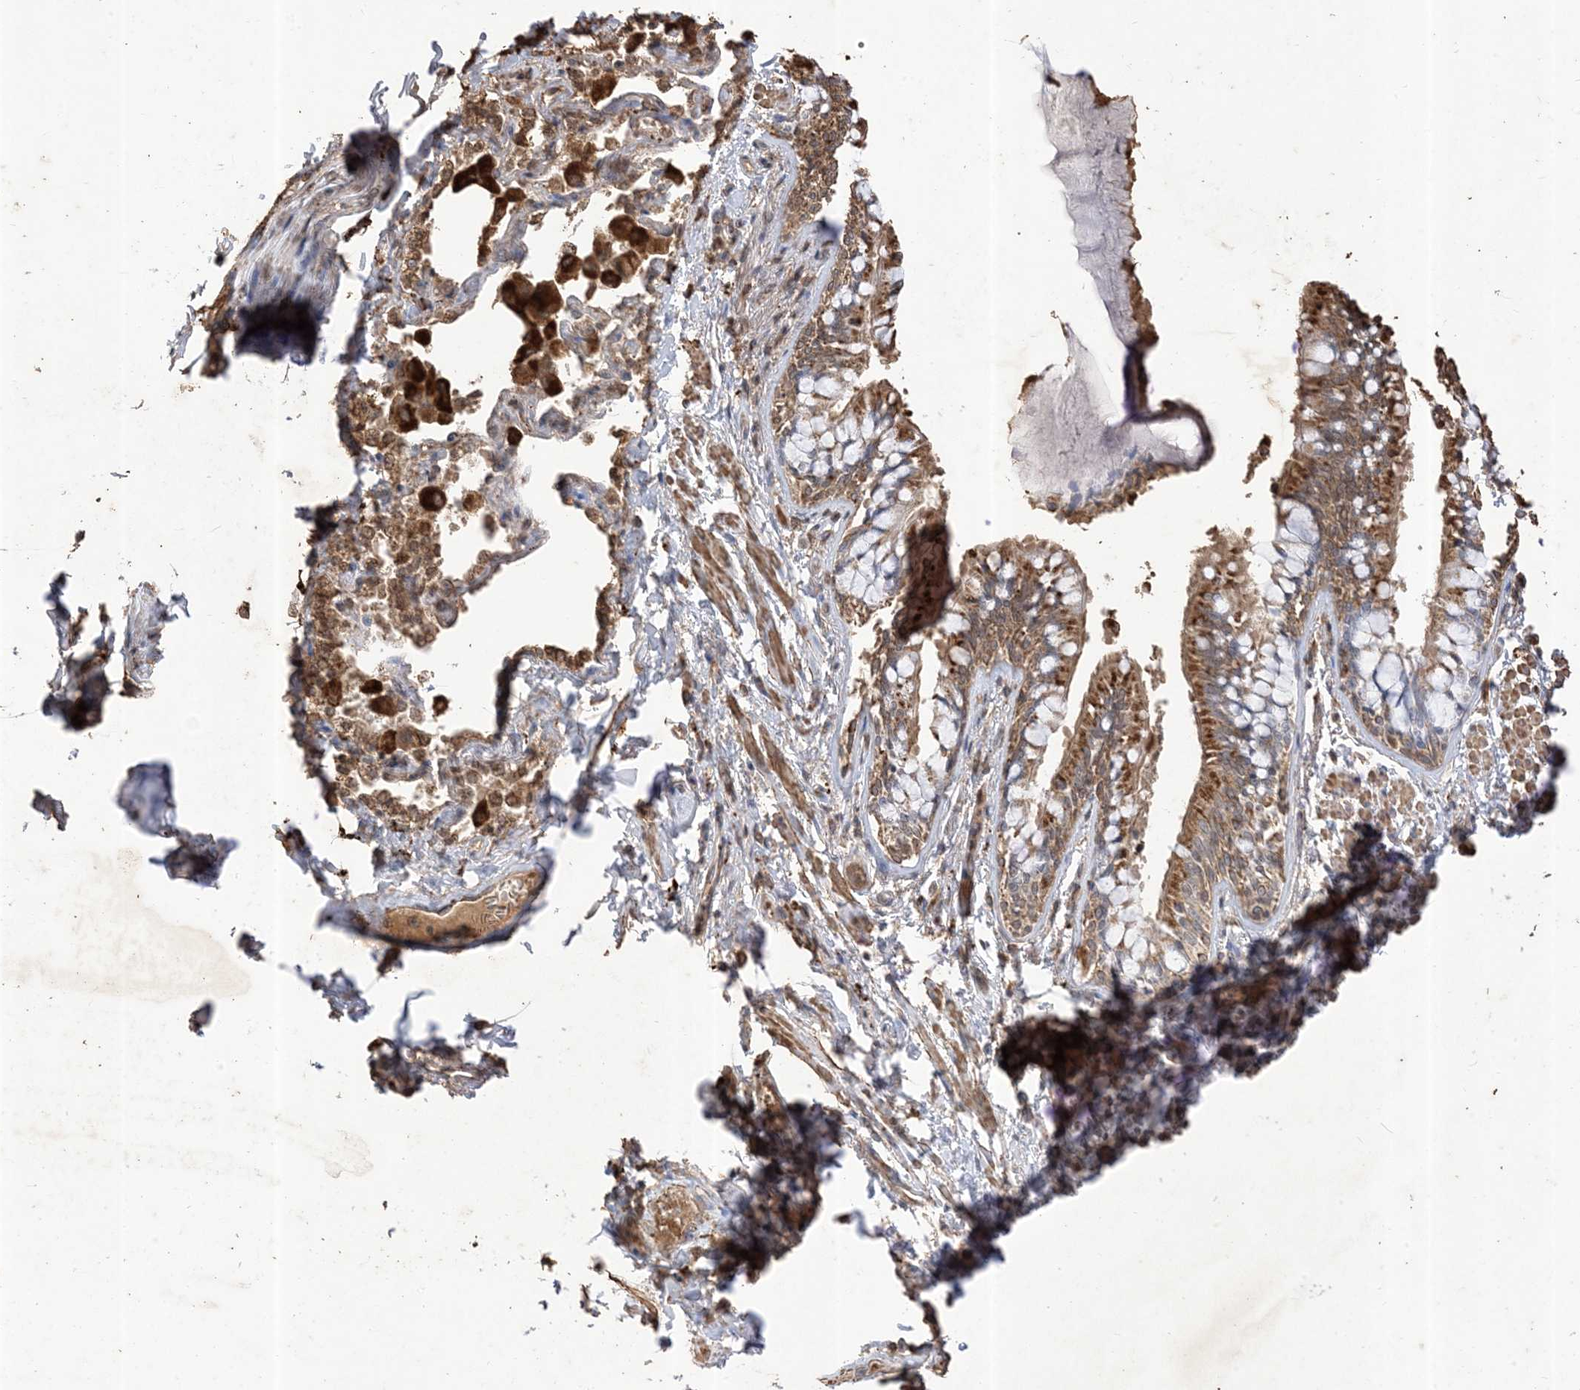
{"staining": {"intensity": "moderate", "quantity": ">75%", "location": "cytoplasmic/membranous"}, "tissue": "bronchus", "cell_type": "Respiratory epithelial cells", "image_type": "normal", "snomed": [{"axis": "morphology", "description": "Normal tissue, NOS"}, {"axis": "morphology", "description": "Inflammation, NOS"}, {"axis": "topography", "description": "Lung"}], "caption": "Brown immunohistochemical staining in benign bronchus exhibits moderate cytoplasmic/membranous positivity in approximately >75% of respiratory epithelial cells. (IHC, brightfield microscopy, high magnification).", "gene": "HPS4", "patient": {"sex": "female", "age": 46}}